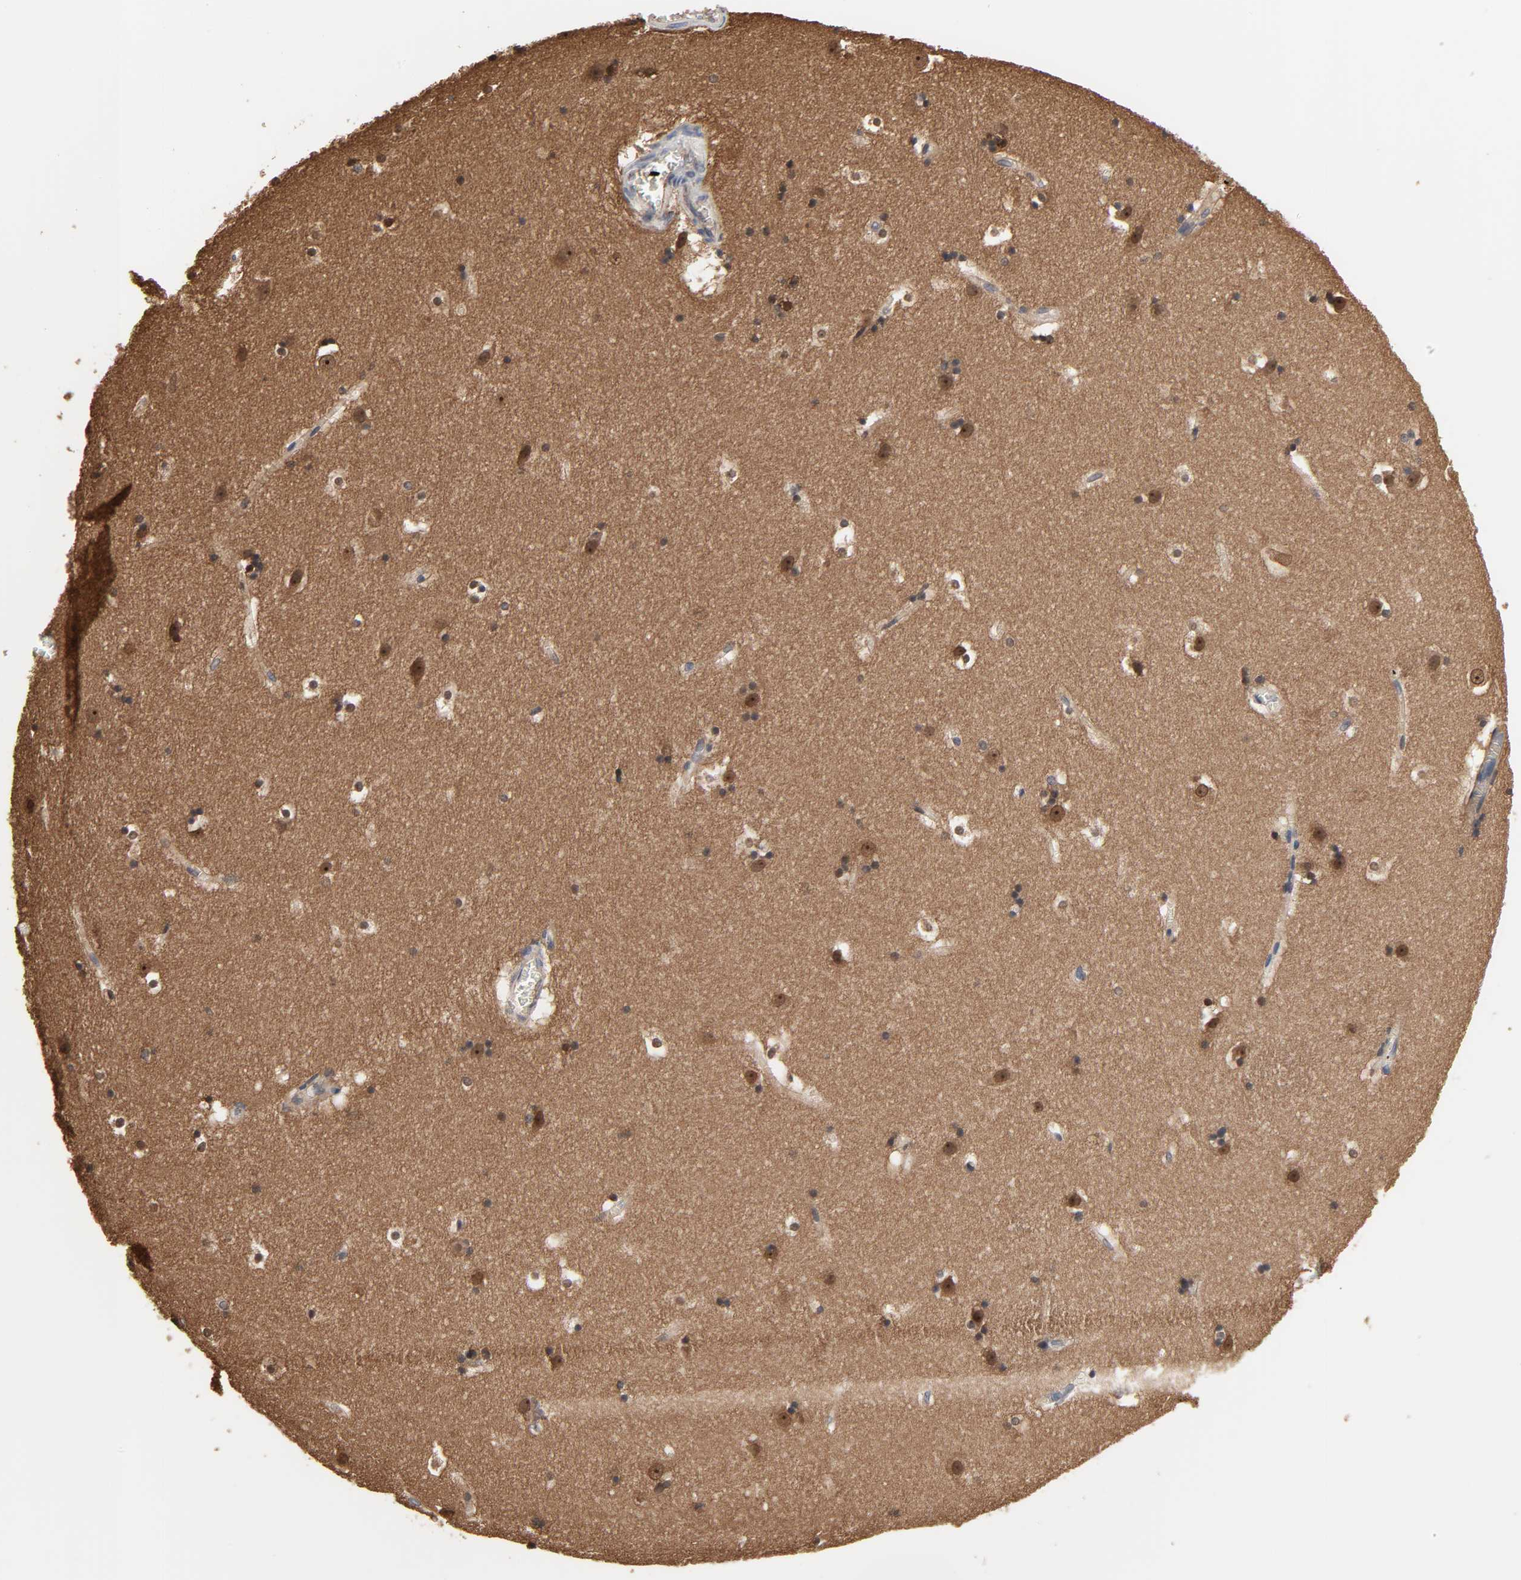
{"staining": {"intensity": "strong", "quantity": ">75%", "location": "cytoplasmic/membranous,nuclear"}, "tissue": "caudate", "cell_type": "Glial cells", "image_type": "normal", "snomed": [{"axis": "morphology", "description": "Normal tissue, NOS"}, {"axis": "topography", "description": "Lateral ventricle wall"}], "caption": "Human caudate stained with a brown dye exhibits strong cytoplasmic/membranous,nuclear positive expression in about >75% of glial cells.", "gene": "DDX10", "patient": {"sex": "male", "age": 45}}